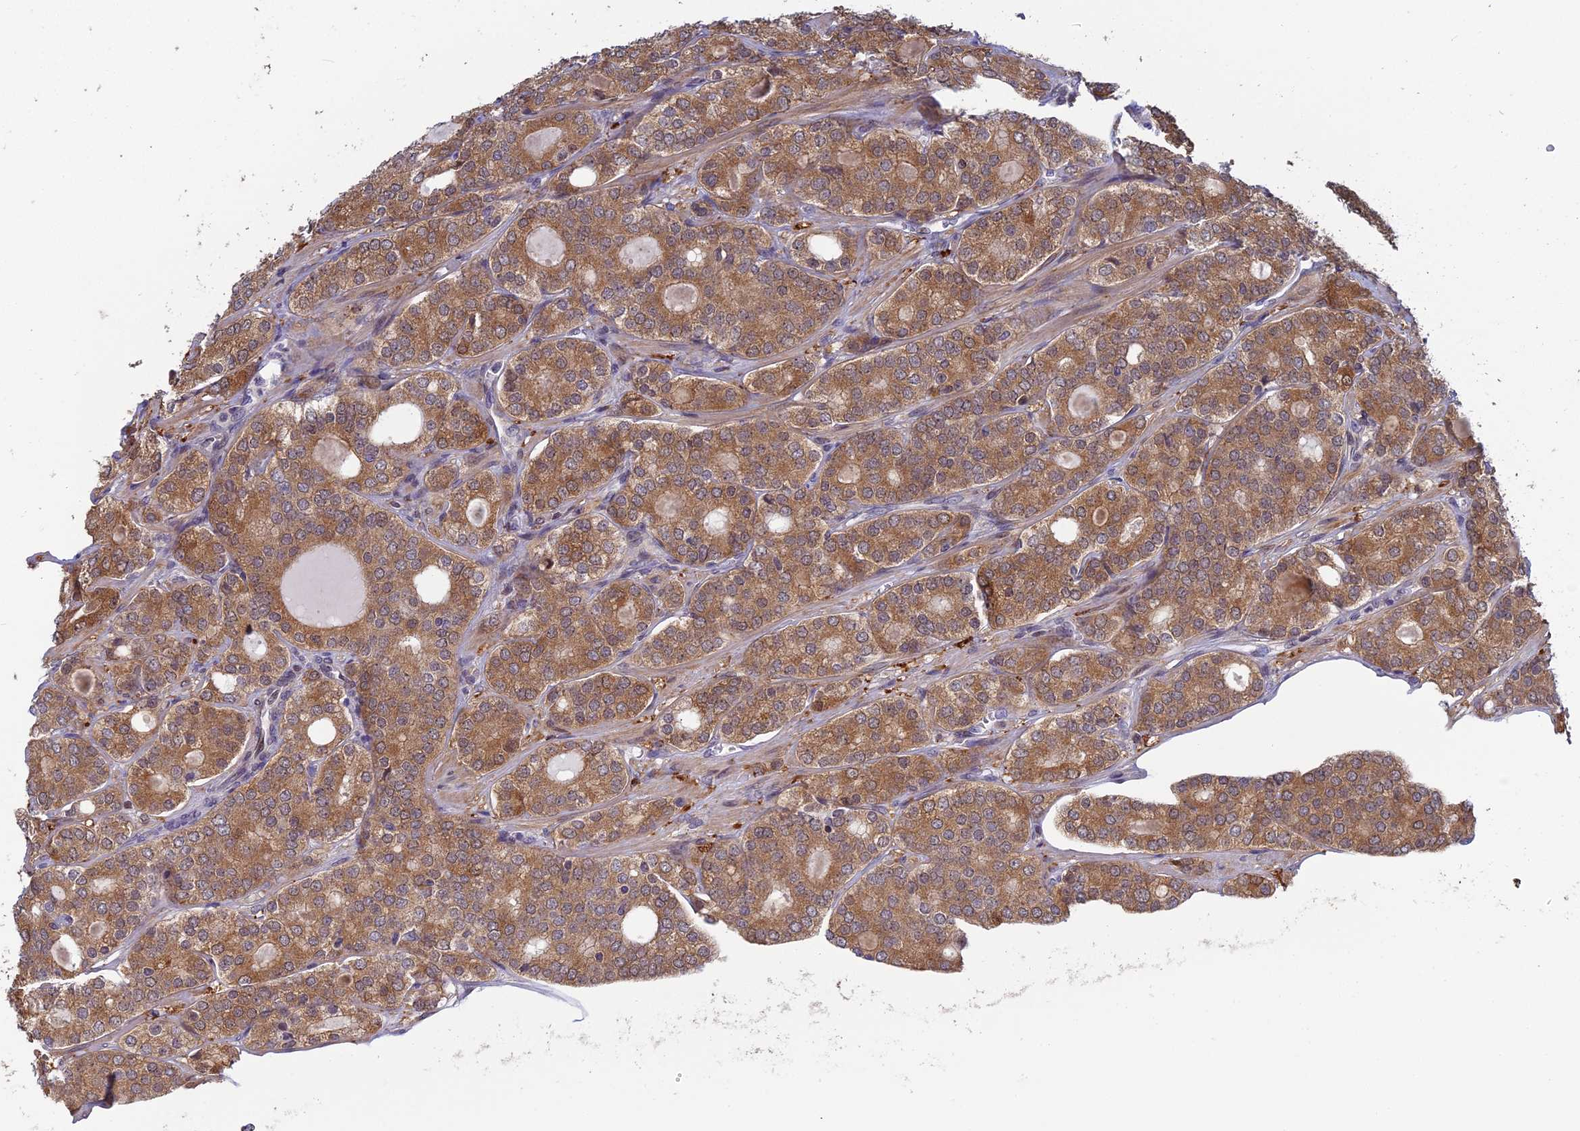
{"staining": {"intensity": "moderate", "quantity": ">75%", "location": "cytoplasmic/membranous"}, "tissue": "prostate cancer", "cell_type": "Tumor cells", "image_type": "cancer", "snomed": [{"axis": "morphology", "description": "Adenocarcinoma, High grade"}, {"axis": "topography", "description": "Prostate"}], "caption": "Prostate adenocarcinoma (high-grade) stained with a protein marker shows moderate staining in tumor cells.", "gene": "ELOA2", "patient": {"sex": "male", "age": 64}}